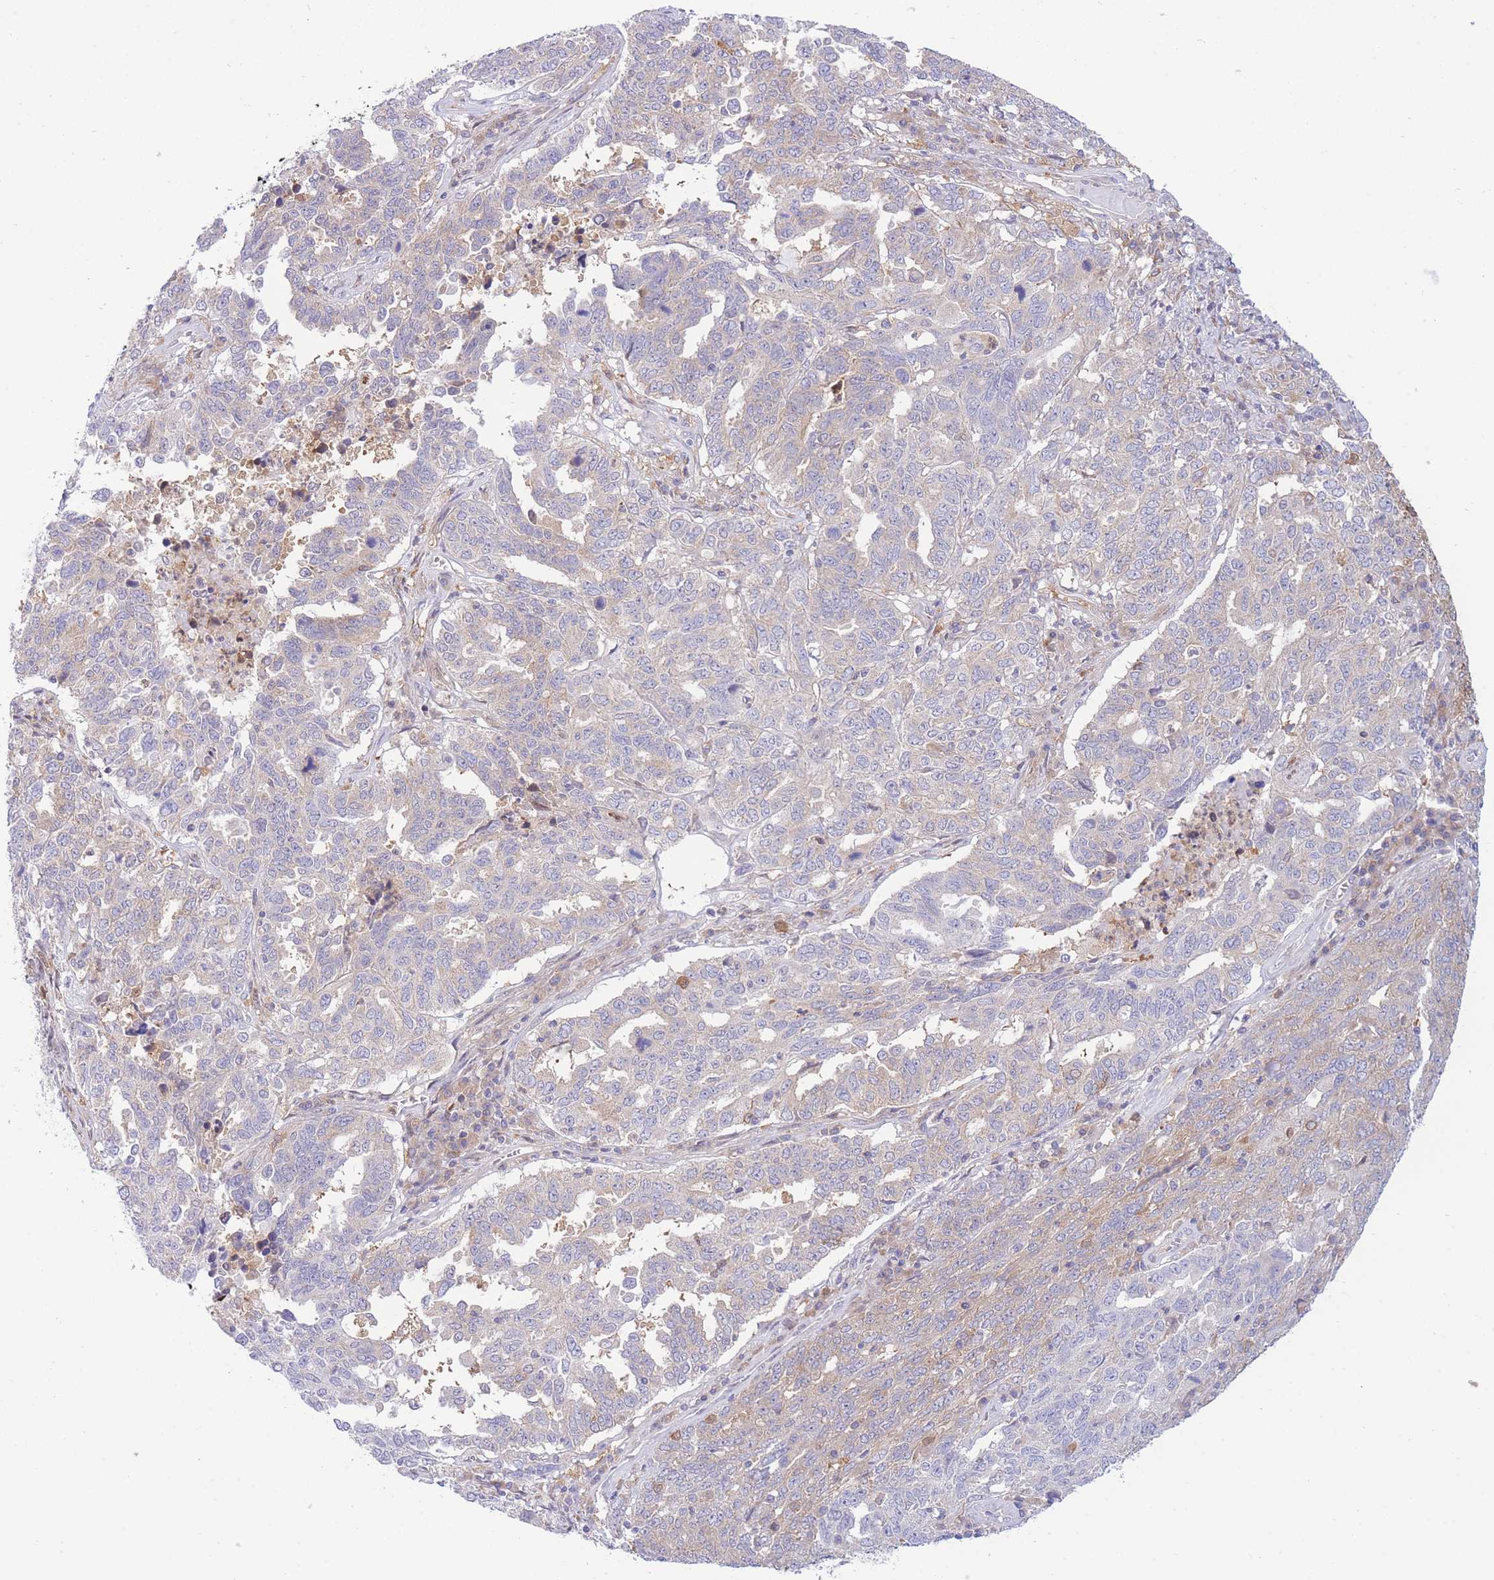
{"staining": {"intensity": "negative", "quantity": "none", "location": "none"}, "tissue": "ovarian cancer", "cell_type": "Tumor cells", "image_type": "cancer", "snomed": [{"axis": "morphology", "description": "Carcinoma, endometroid"}, {"axis": "topography", "description": "Ovary"}], "caption": "This is an immunohistochemistry (IHC) histopathology image of ovarian cancer. There is no positivity in tumor cells.", "gene": "NAMPT", "patient": {"sex": "female", "age": 62}}